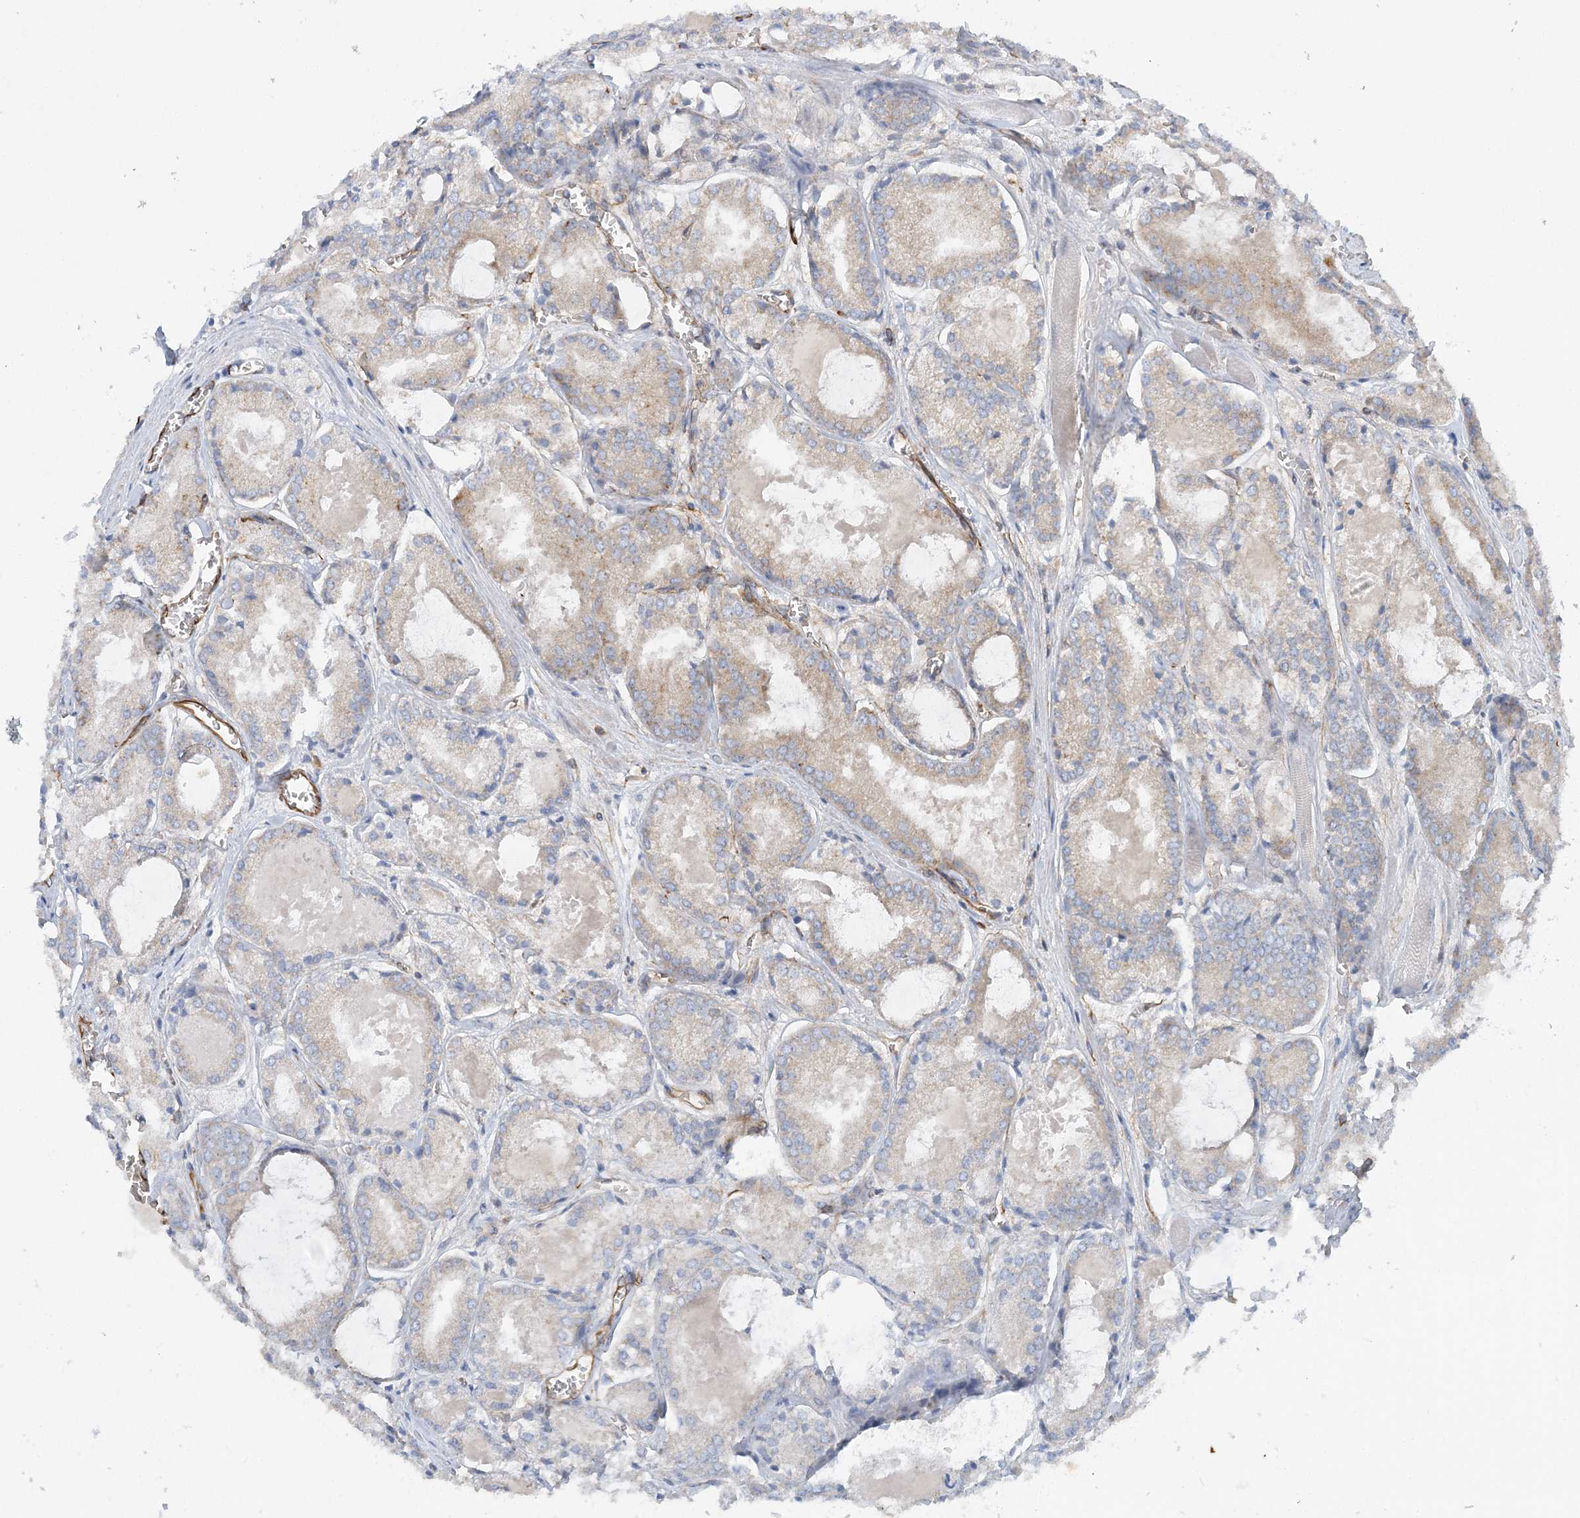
{"staining": {"intensity": "weak", "quantity": "25%-75%", "location": "cytoplasmic/membranous"}, "tissue": "prostate cancer", "cell_type": "Tumor cells", "image_type": "cancer", "snomed": [{"axis": "morphology", "description": "Adenocarcinoma, Low grade"}, {"axis": "topography", "description": "Prostate"}], "caption": "Immunohistochemical staining of human prostate low-grade adenocarcinoma demonstrates weak cytoplasmic/membranous protein expression in approximately 25%-75% of tumor cells.", "gene": "FAM114A2", "patient": {"sex": "male", "age": 67}}